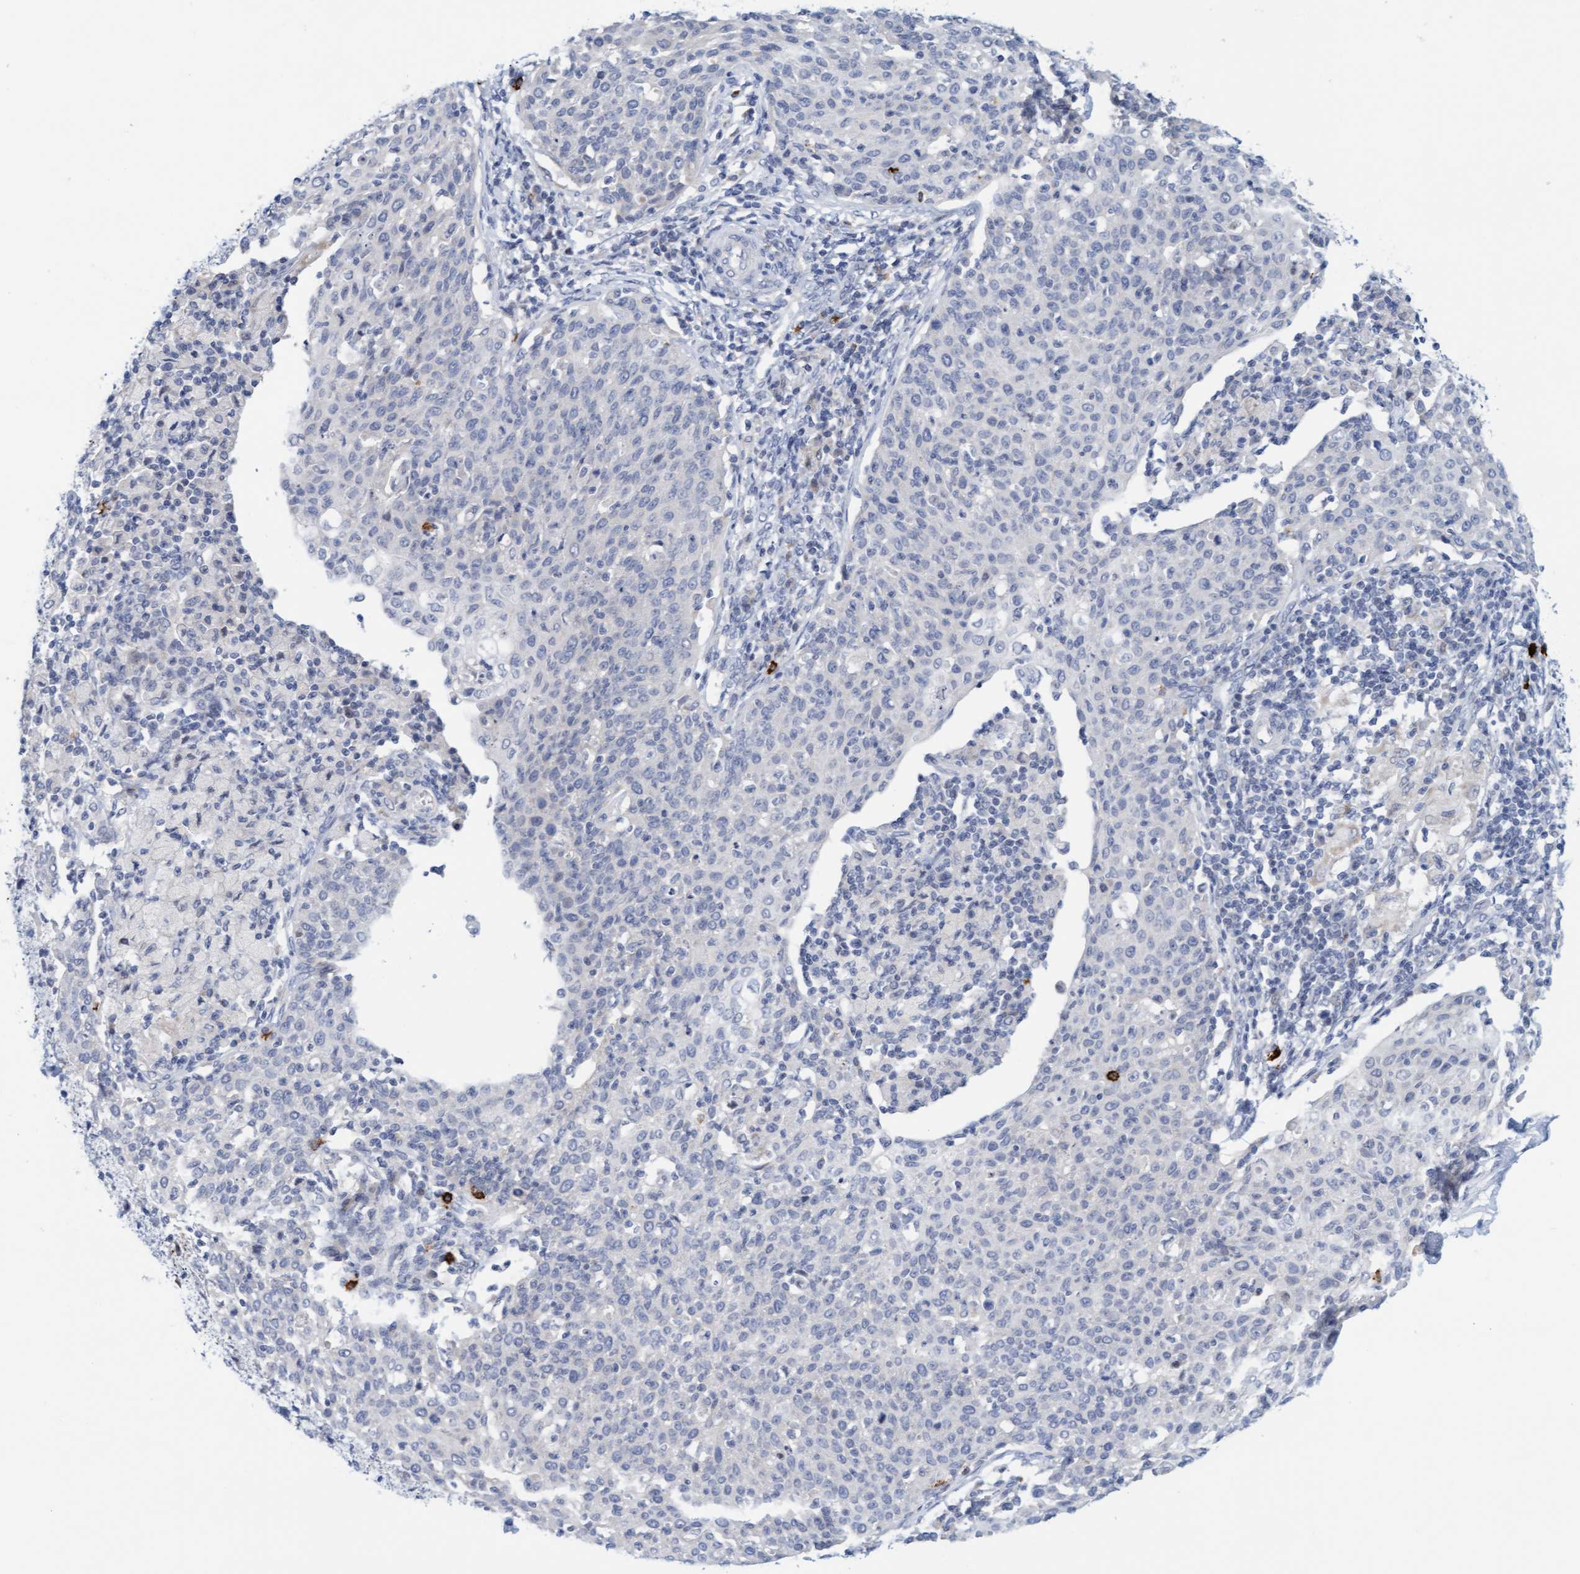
{"staining": {"intensity": "negative", "quantity": "none", "location": "none"}, "tissue": "cervical cancer", "cell_type": "Tumor cells", "image_type": "cancer", "snomed": [{"axis": "morphology", "description": "Squamous cell carcinoma, NOS"}, {"axis": "topography", "description": "Cervix"}], "caption": "Immunohistochemical staining of cervical cancer (squamous cell carcinoma) displays no significant expression in tumor cells. (Brightfield microscopy of DAB (3,3'-diaminobenzidine) immunohistochemistry (IHC) at high magnification).", "gene": "CPA3", "patient": {"sex": "female", "age": 38}}